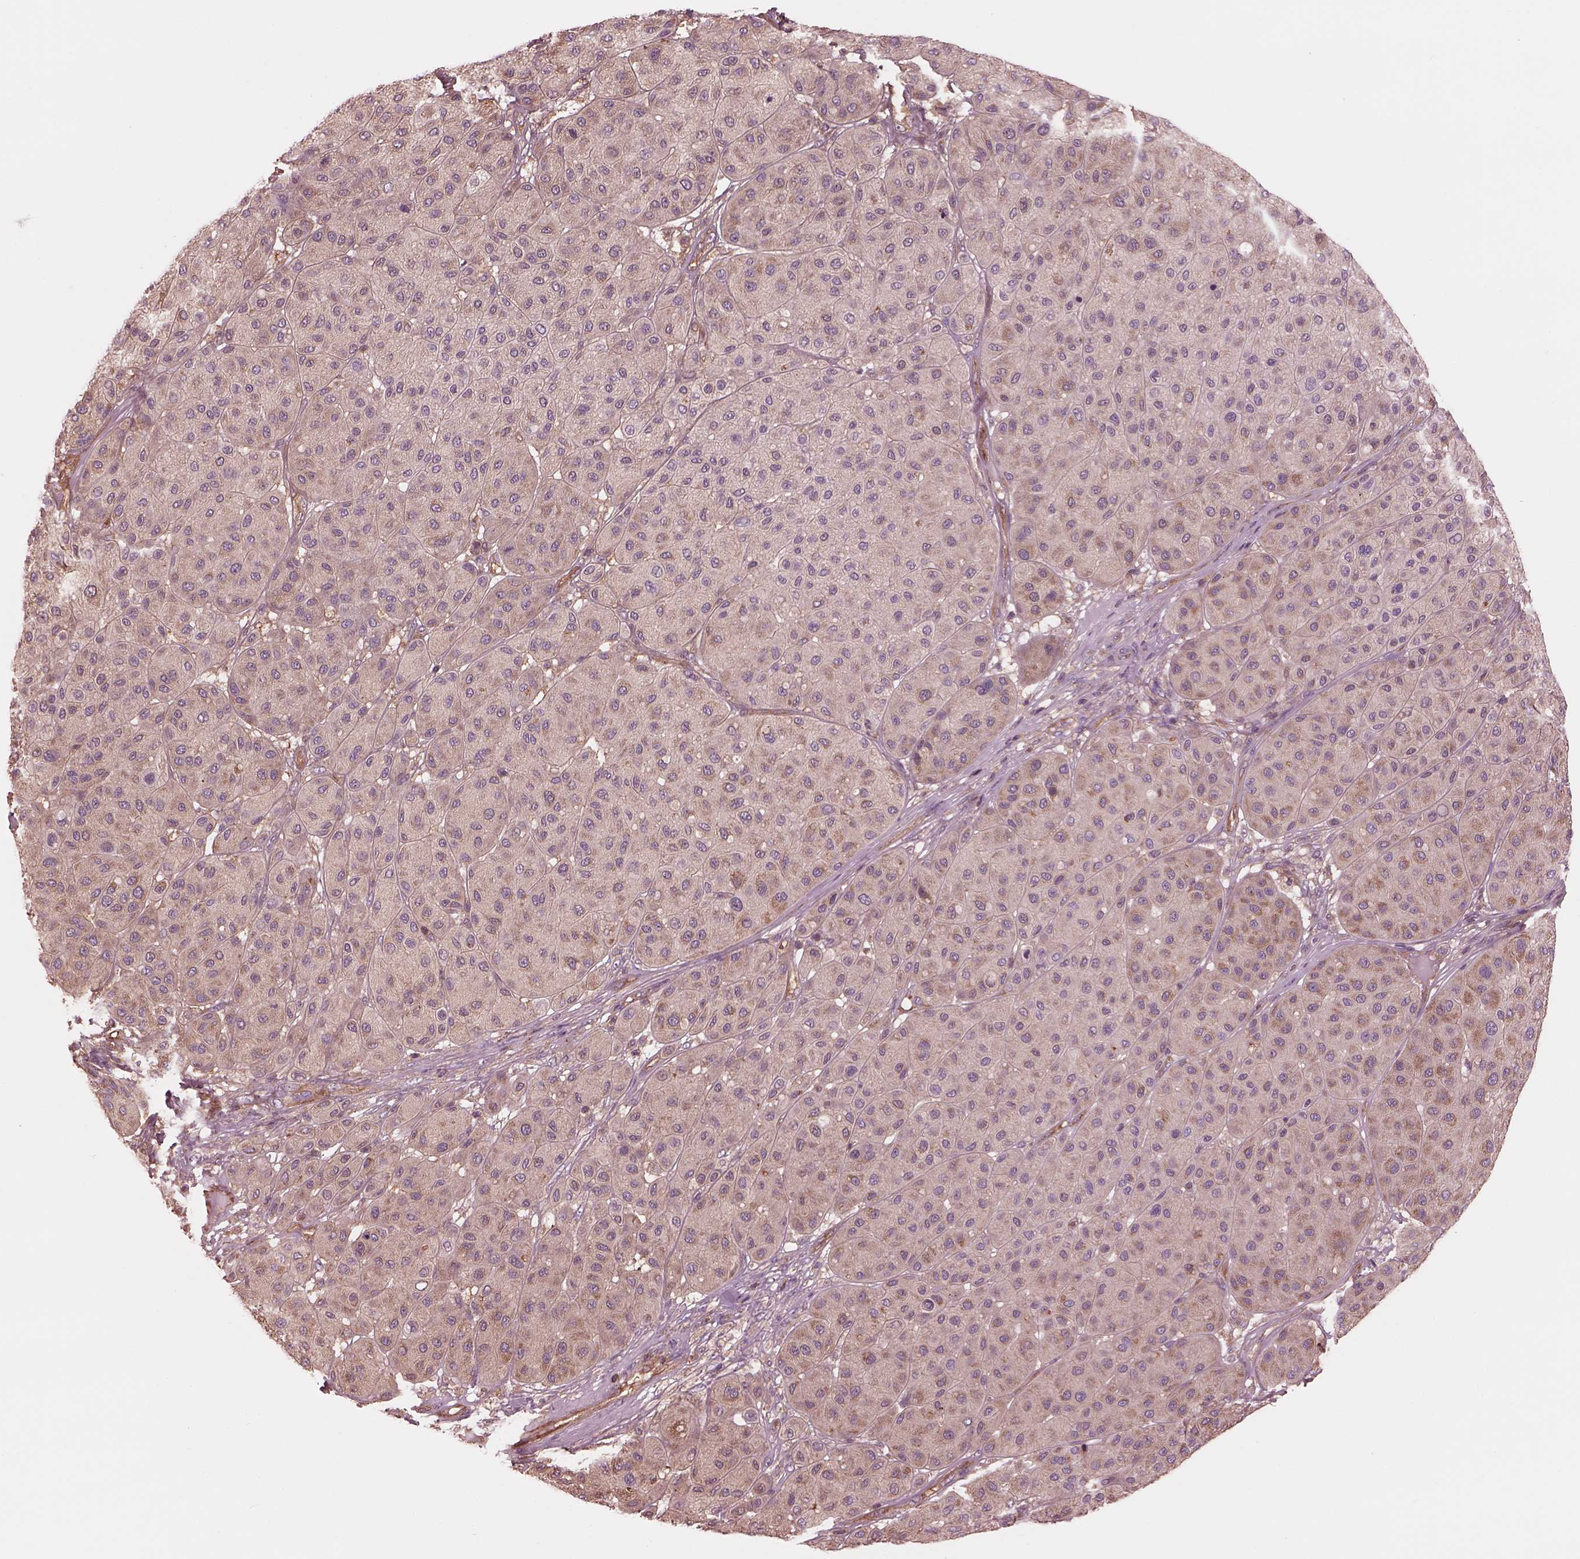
{"staining": {"intensity": "weak", "quantity": "25%-75%", "location": "cytoplasmic/membranous"}, "tissue": "melanoma", "cell_type": "Tumor cells", "image_type": "cancer", "snomed": [{"axis": "morphology", "description": "Malignant melanoma, Metastatic site"}, {"axis": "topography", "description": "Smooth muscle"}], "caption": "Immunohistochemical staining of human melanoma displays low levels of weak cytoplasmic/membranous protein staining in about 25%-75% of tumor cells. The staining was performed using DAB to visualize the protein expression in brown, while the nuclei were stained in blue with hematoxylin (Magnification: 20x).", "gene": "STK33", "patient": {"sex": "male", "age": 41}}